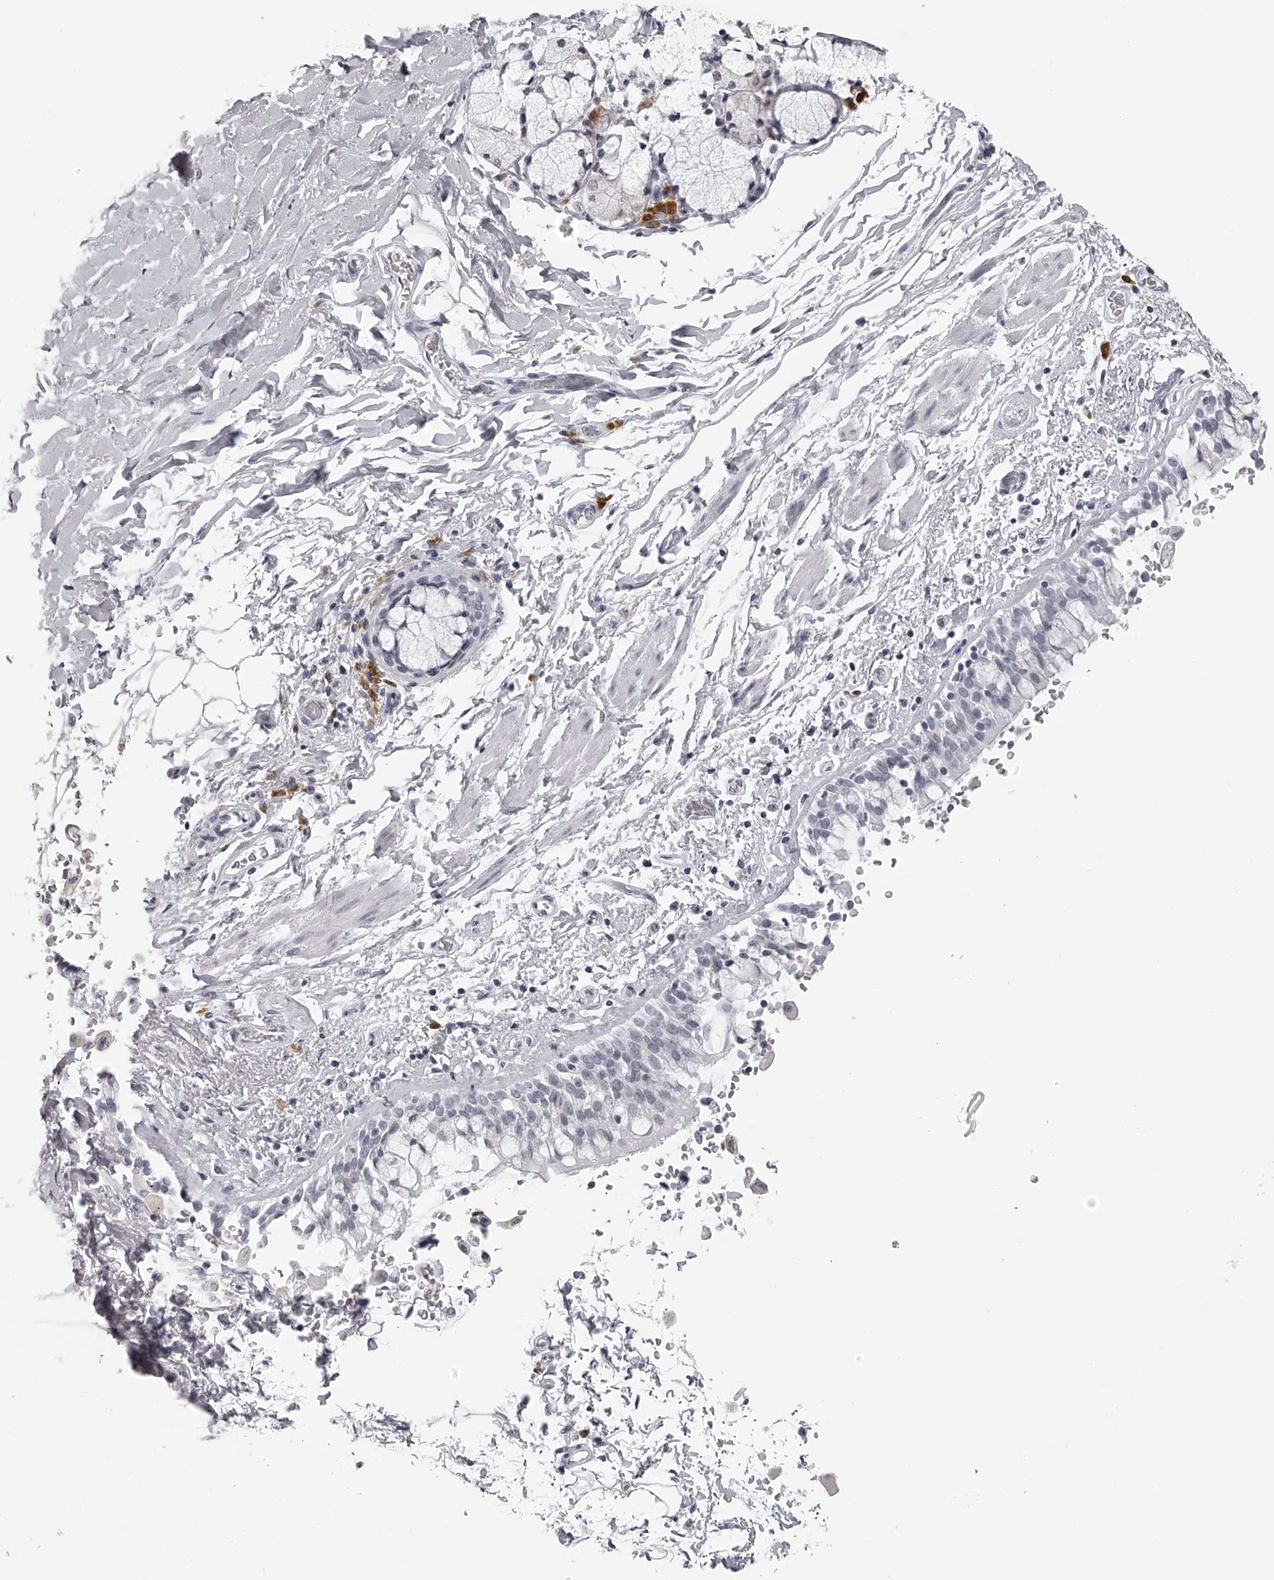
{"staining": {"intensity": "negative", "quantity": "none", "location": "none"}, "tissue": "bronchus", "cell_type": "Respiratory epithelial cells", "image_type": "normal", "snomed": [{"axis": "morphology", "description": "Normal tissue, NOS"}, {"axis": "morphology", "description": "Inflammation, NOS"}, {"axis": "topography", "description": "Cartilage tissue"}, {"axis": "topography", "description": "Bronchus"}, {"axis": "topography", "description": "Lung"}], "caption": "DAB immunohistochemical staining of normal bronchus exhibits no significant expression in respiratory epithelial cells.", "gene": "SEC11C", "patient": {"sex": "female", "age": 64}}